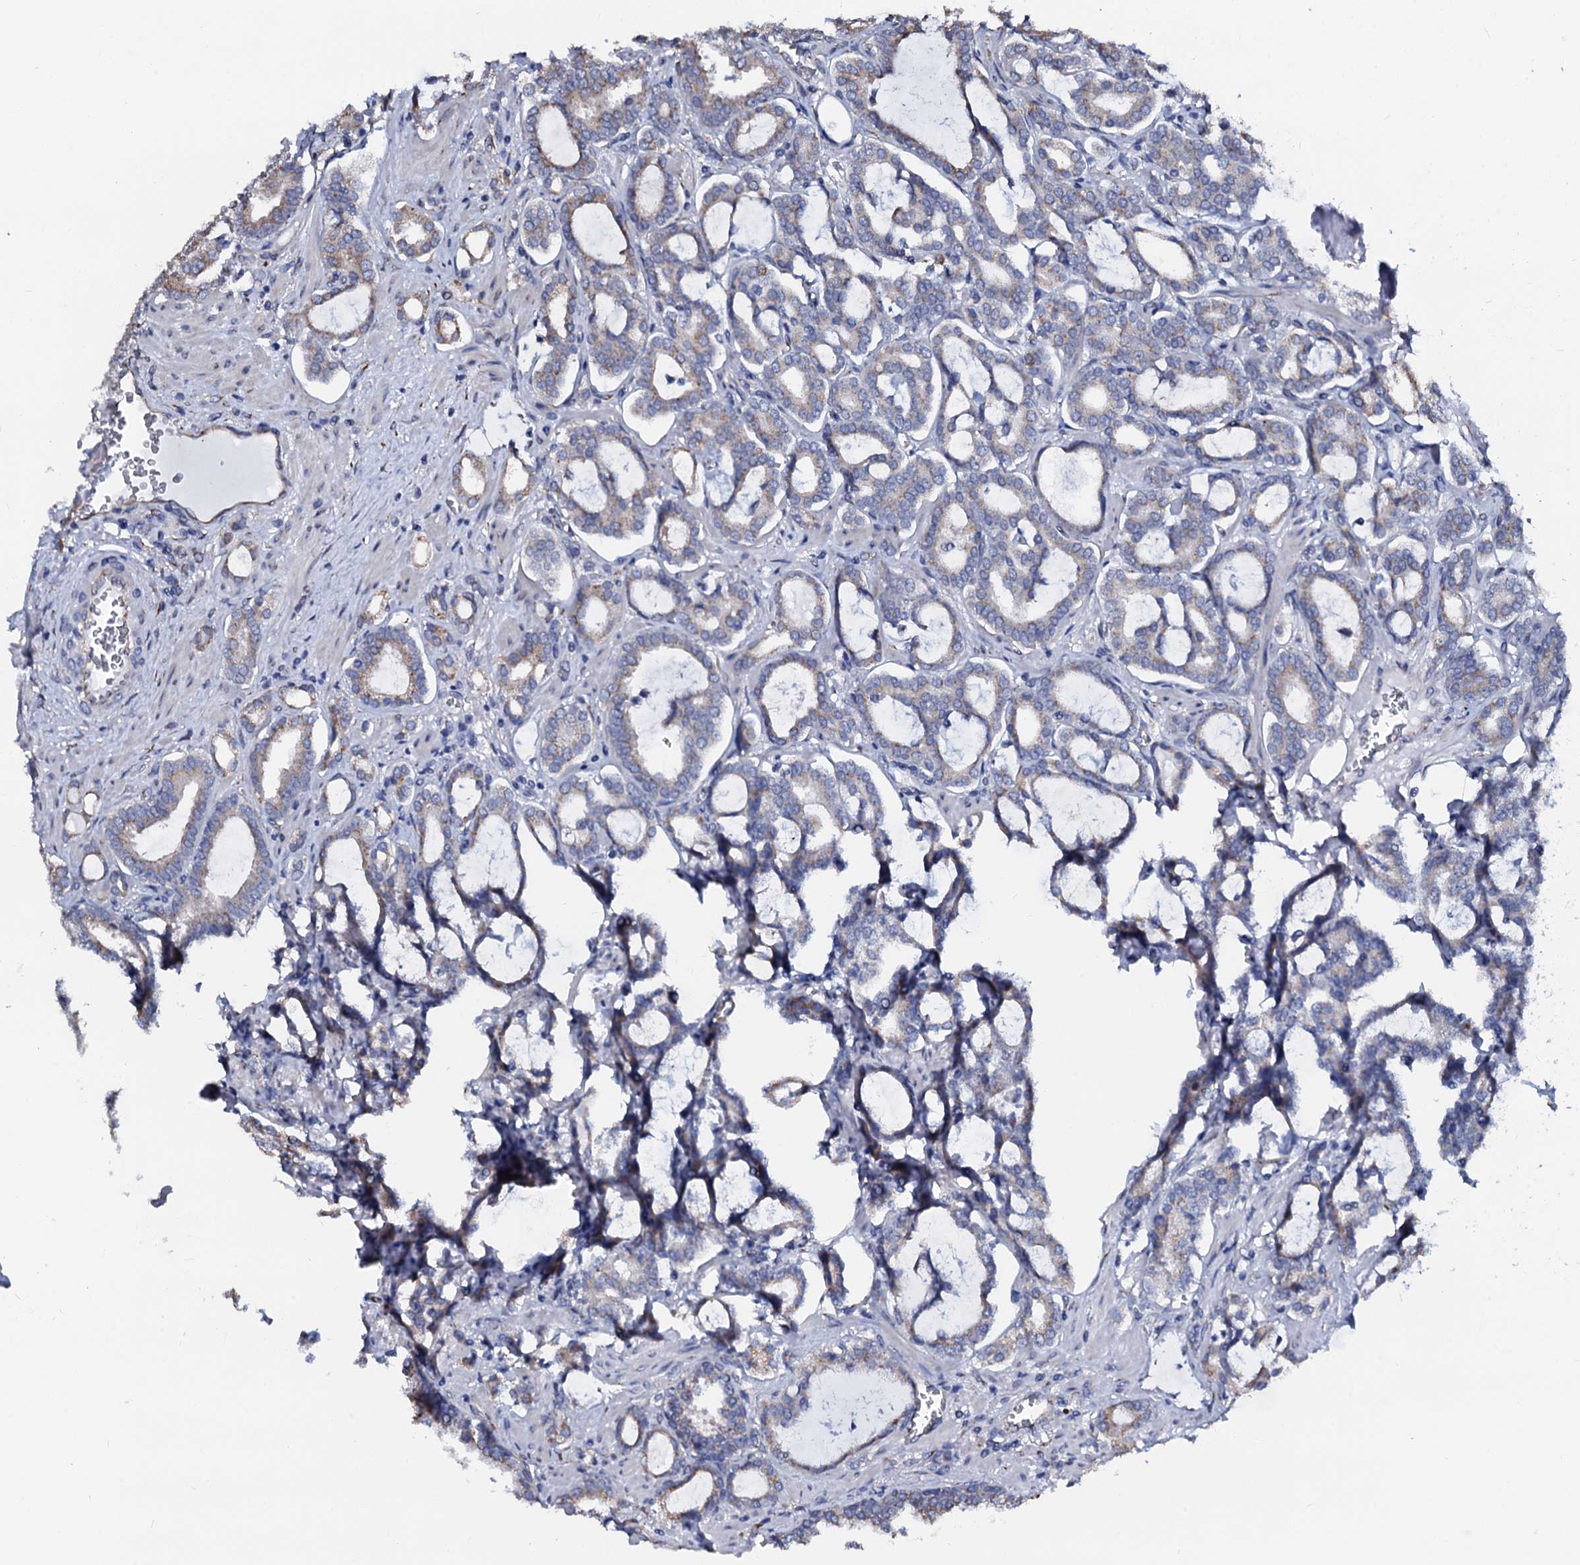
{"staining": {"intensity": "weak", "quantity": "<25%", "location": "cytoplasmic/membranous"}, "tissue": "prostate cancer", "cell_type": "Tumor cells", "image_type": "cancer", "snomed": [{"axis": "morphology", "description": "Adenocarcinoma, High grade"}, {"axis": "topography", "description": "Prostate and seminal vesicle, NOS"}], "caption": "High-grade adenocarcinoma (prostate) was stained to show a protein in brown. There is no significant staining in tumor cells.", "gene": "AKAP3", "patient": {"sex": "male", "age": 67}}